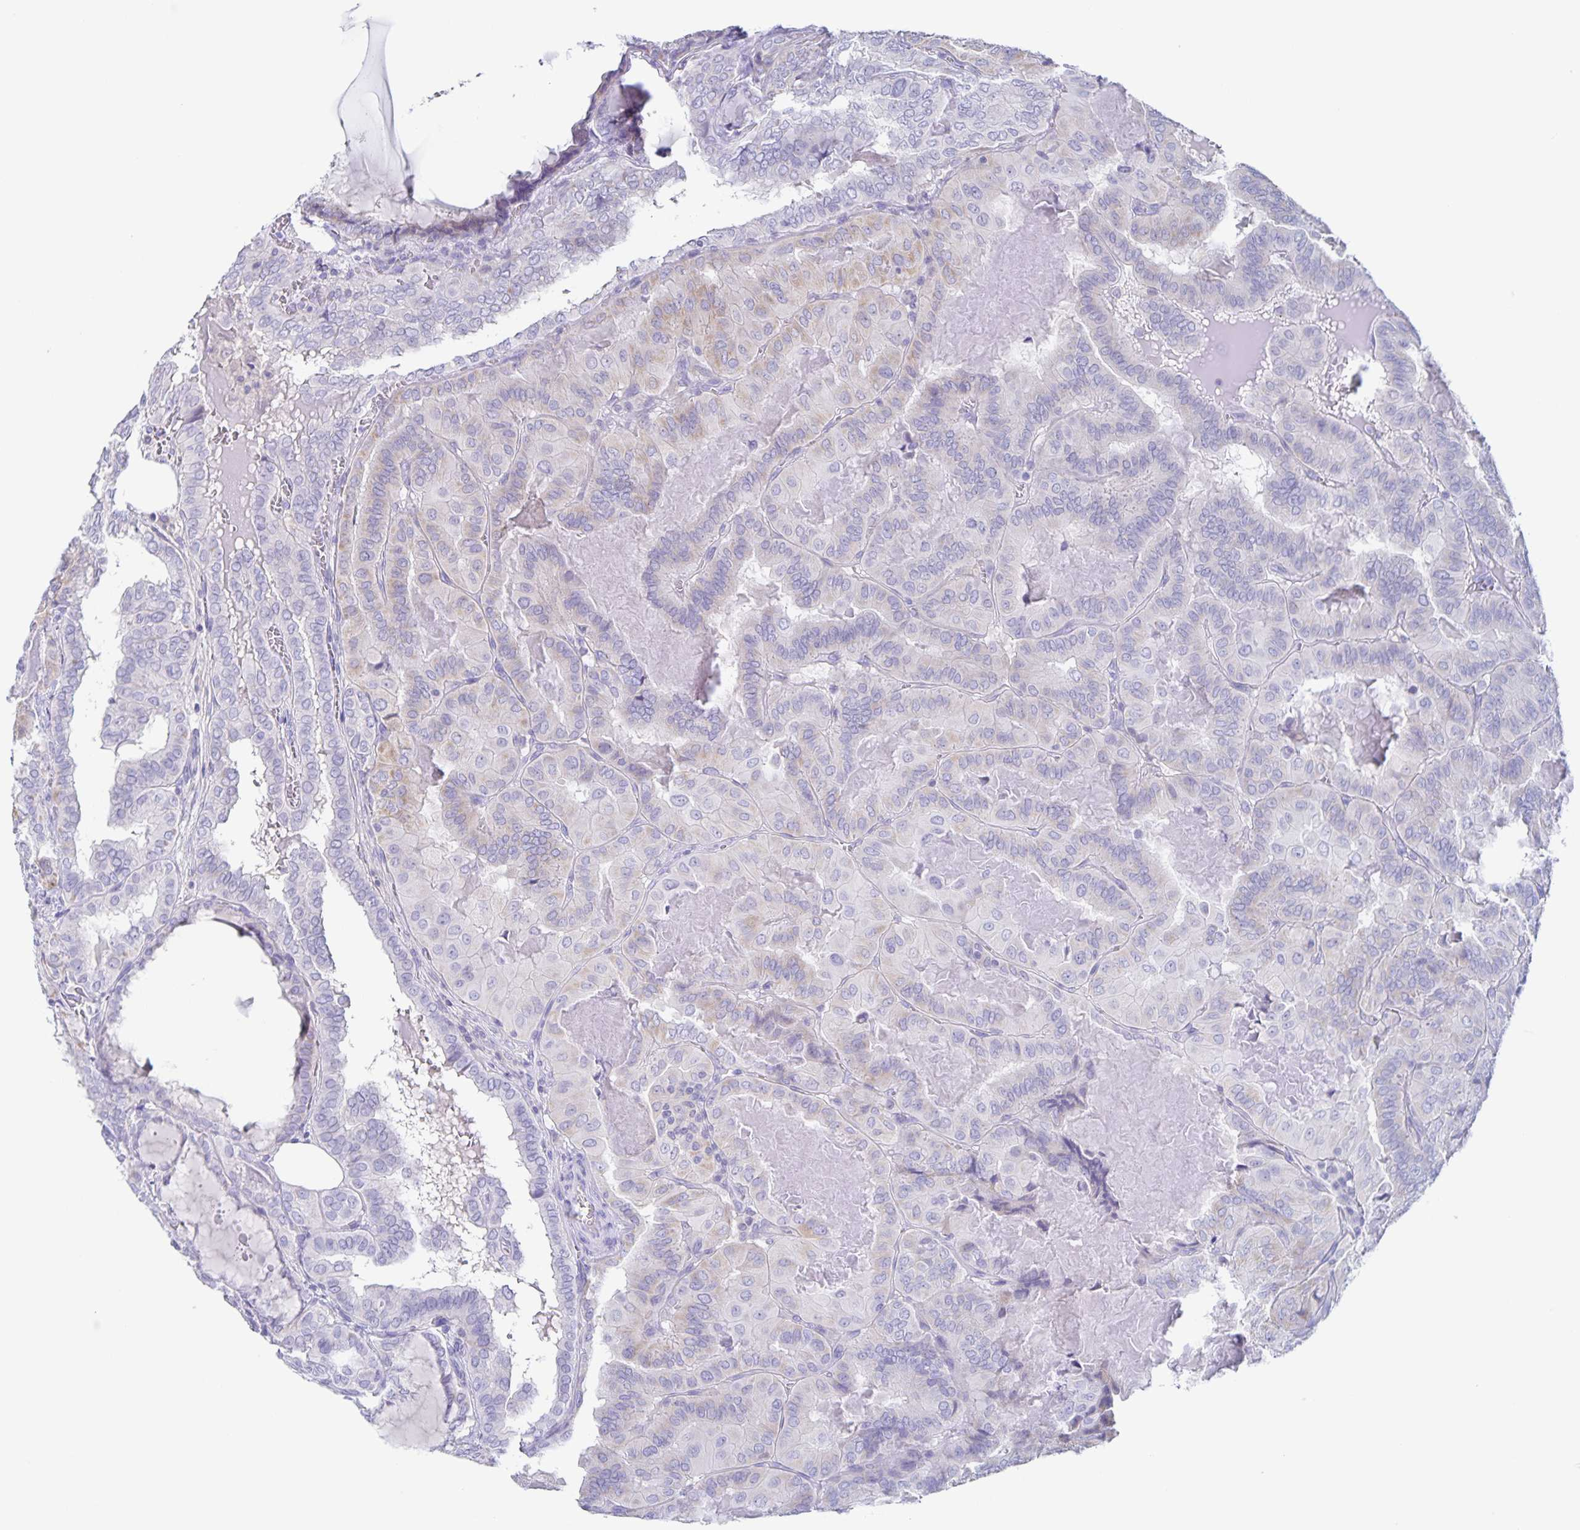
{"staining": {"intensity": "negative", "quantity": "none", "location": "none"}, "tissue": "thyroid cancer", "cell_type": "Tumor cells", "image_type": "cancer", "snomed": [{"axis": "morphology", "description": "Papillary adenocarcinoma, NOS"}, {"axis": "topography", "description": "Thyroid gland"}], "caption": "IHC of papillary adenocarcinoma (thyroid) displays no staining in tumor cells.", "gene": "RPL36A", "patient": {"sex": "female", "age": 46}}